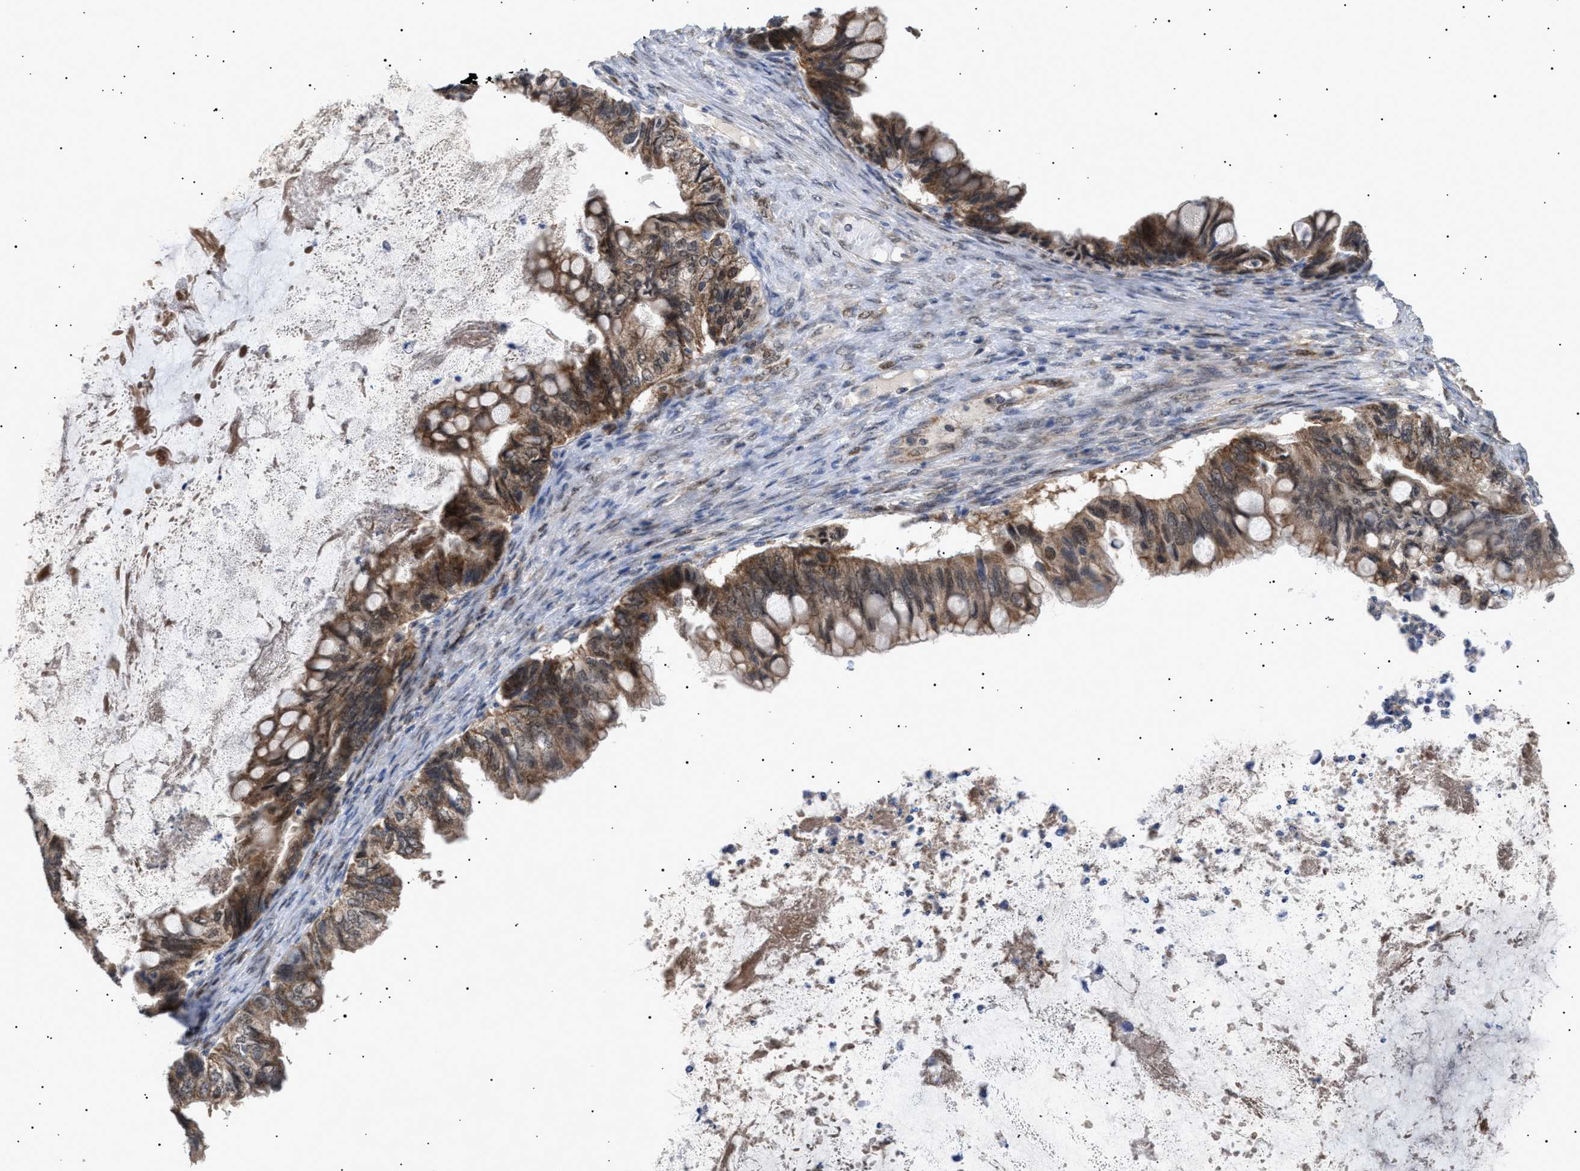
{"staining": {"intensity": "moderate", "quantity": ">75%", "location": "cytoplasmic/membranous"}, "tissue": "ovarian cancer", "cell_type": "Tumor cells", "image_type": "cancer", "snomed": [{"axis": "morphology", "description": "Cystadenocarcinoma, mucinous, NOS"}, {"axis": "topography", "description": "Ovary"}], "caption": "A high-resolution micrograph shows IHC staining of ovarian cancer, which demonstrates moderate cytoplasmic/membranous expression in approximately >75% of tumor cells. The staining was performed using DAB, with brown indicating positive protein expression. Nuclei are stained blue with hematoxylin.", "gene": "SIRT5", "patient": {"sex": "female", "age": 80}}